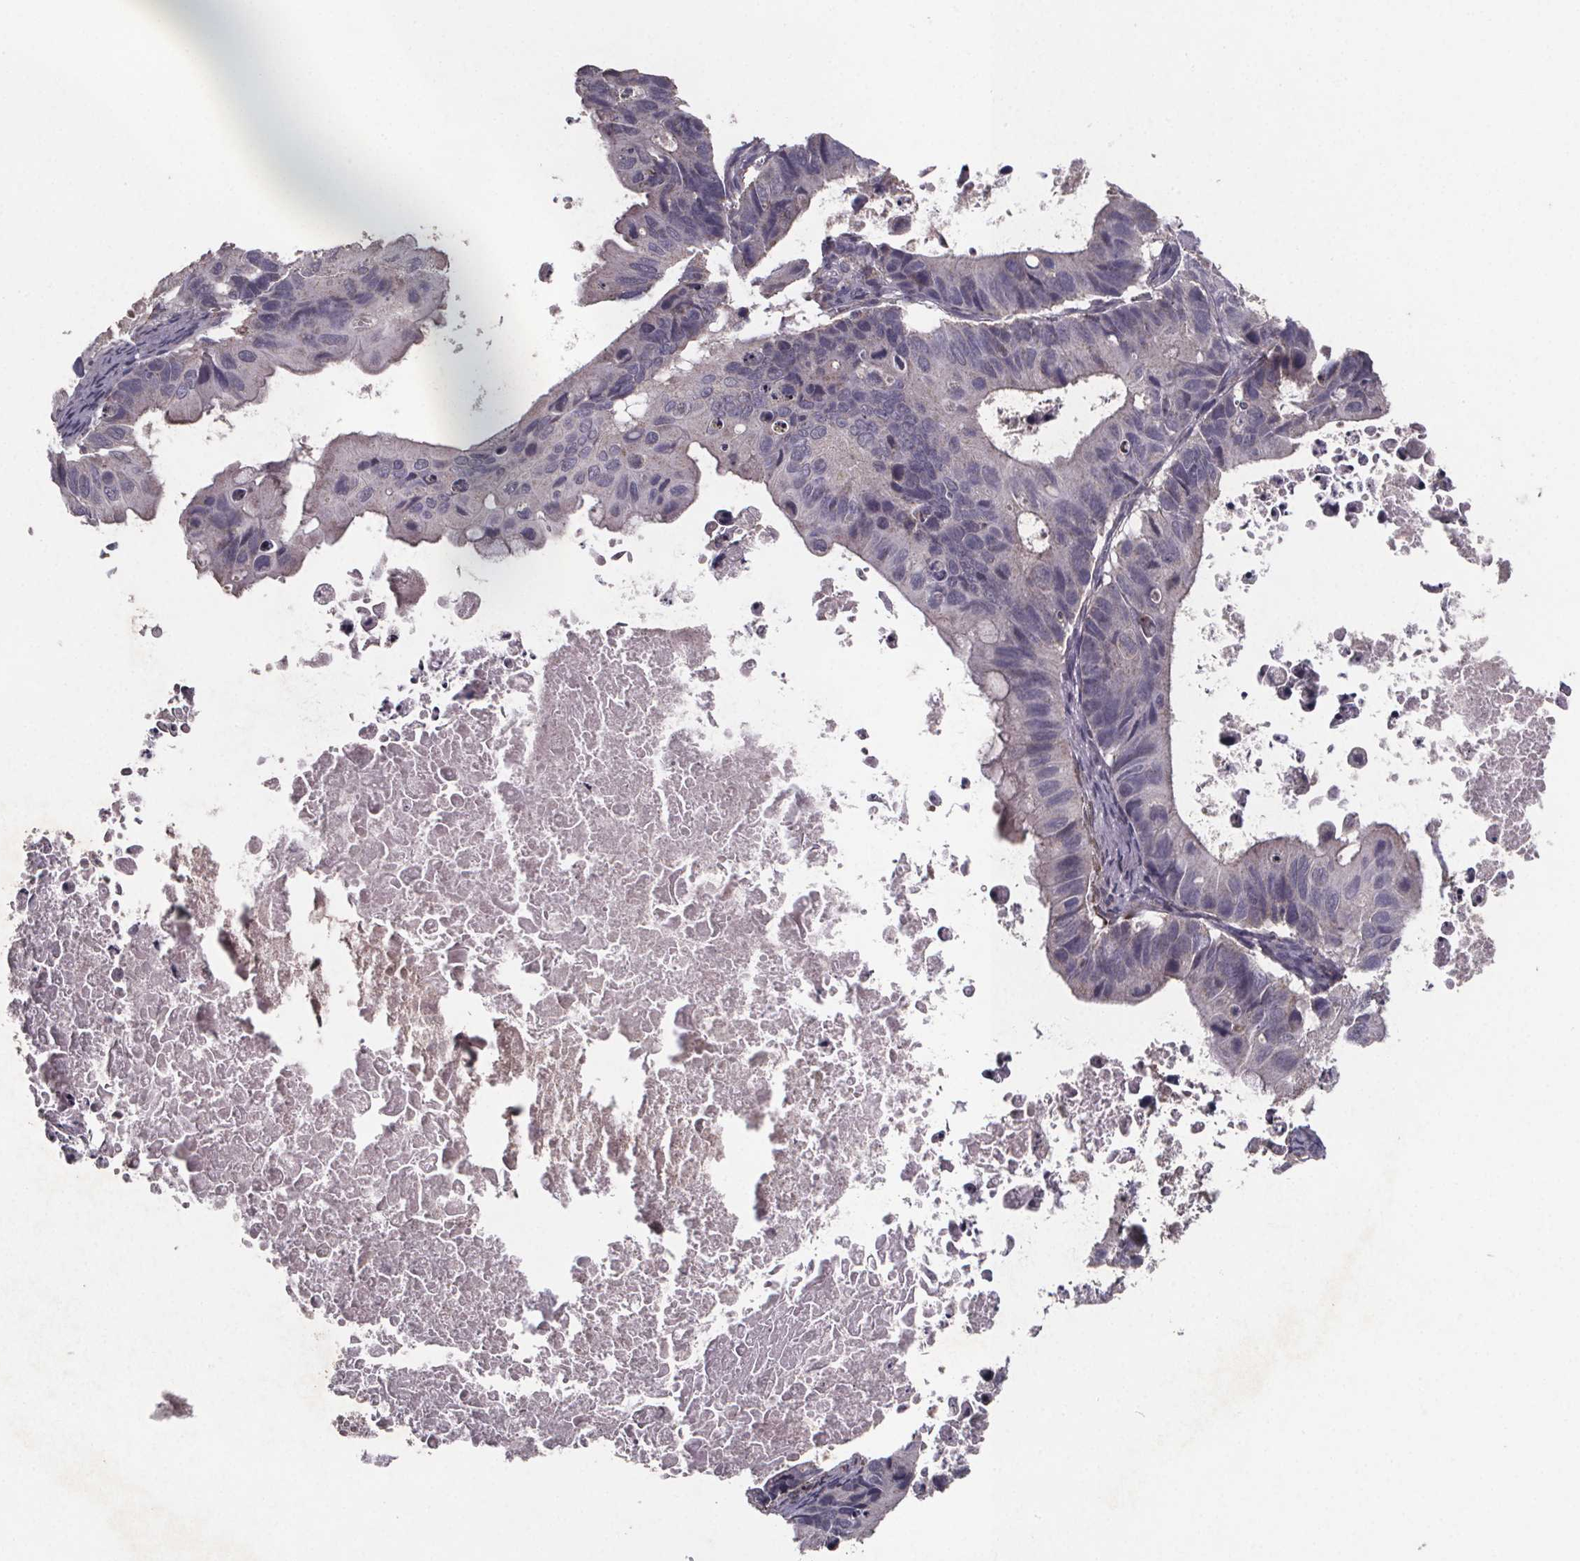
{"staining": {"intensity": "negative", "quantity": "none", "location": "none"}, "tissue": "ovarian cancer", "cell_type": "Tumor cells", "image_type": "cancer", "snomed": [{"axis": "morphology", "description": "Cystadenocarcinoma, mucinous, NOS"}, {"axis": "topography", "description": "Ovary"}], "caption": "Immunohistochemical staining of ovarian mucinous cystadenocarcinoma demonstrates no significant expression in tumor cells.", "gene": "PALLD", "patient": {"sex": "female", "age": 64}}